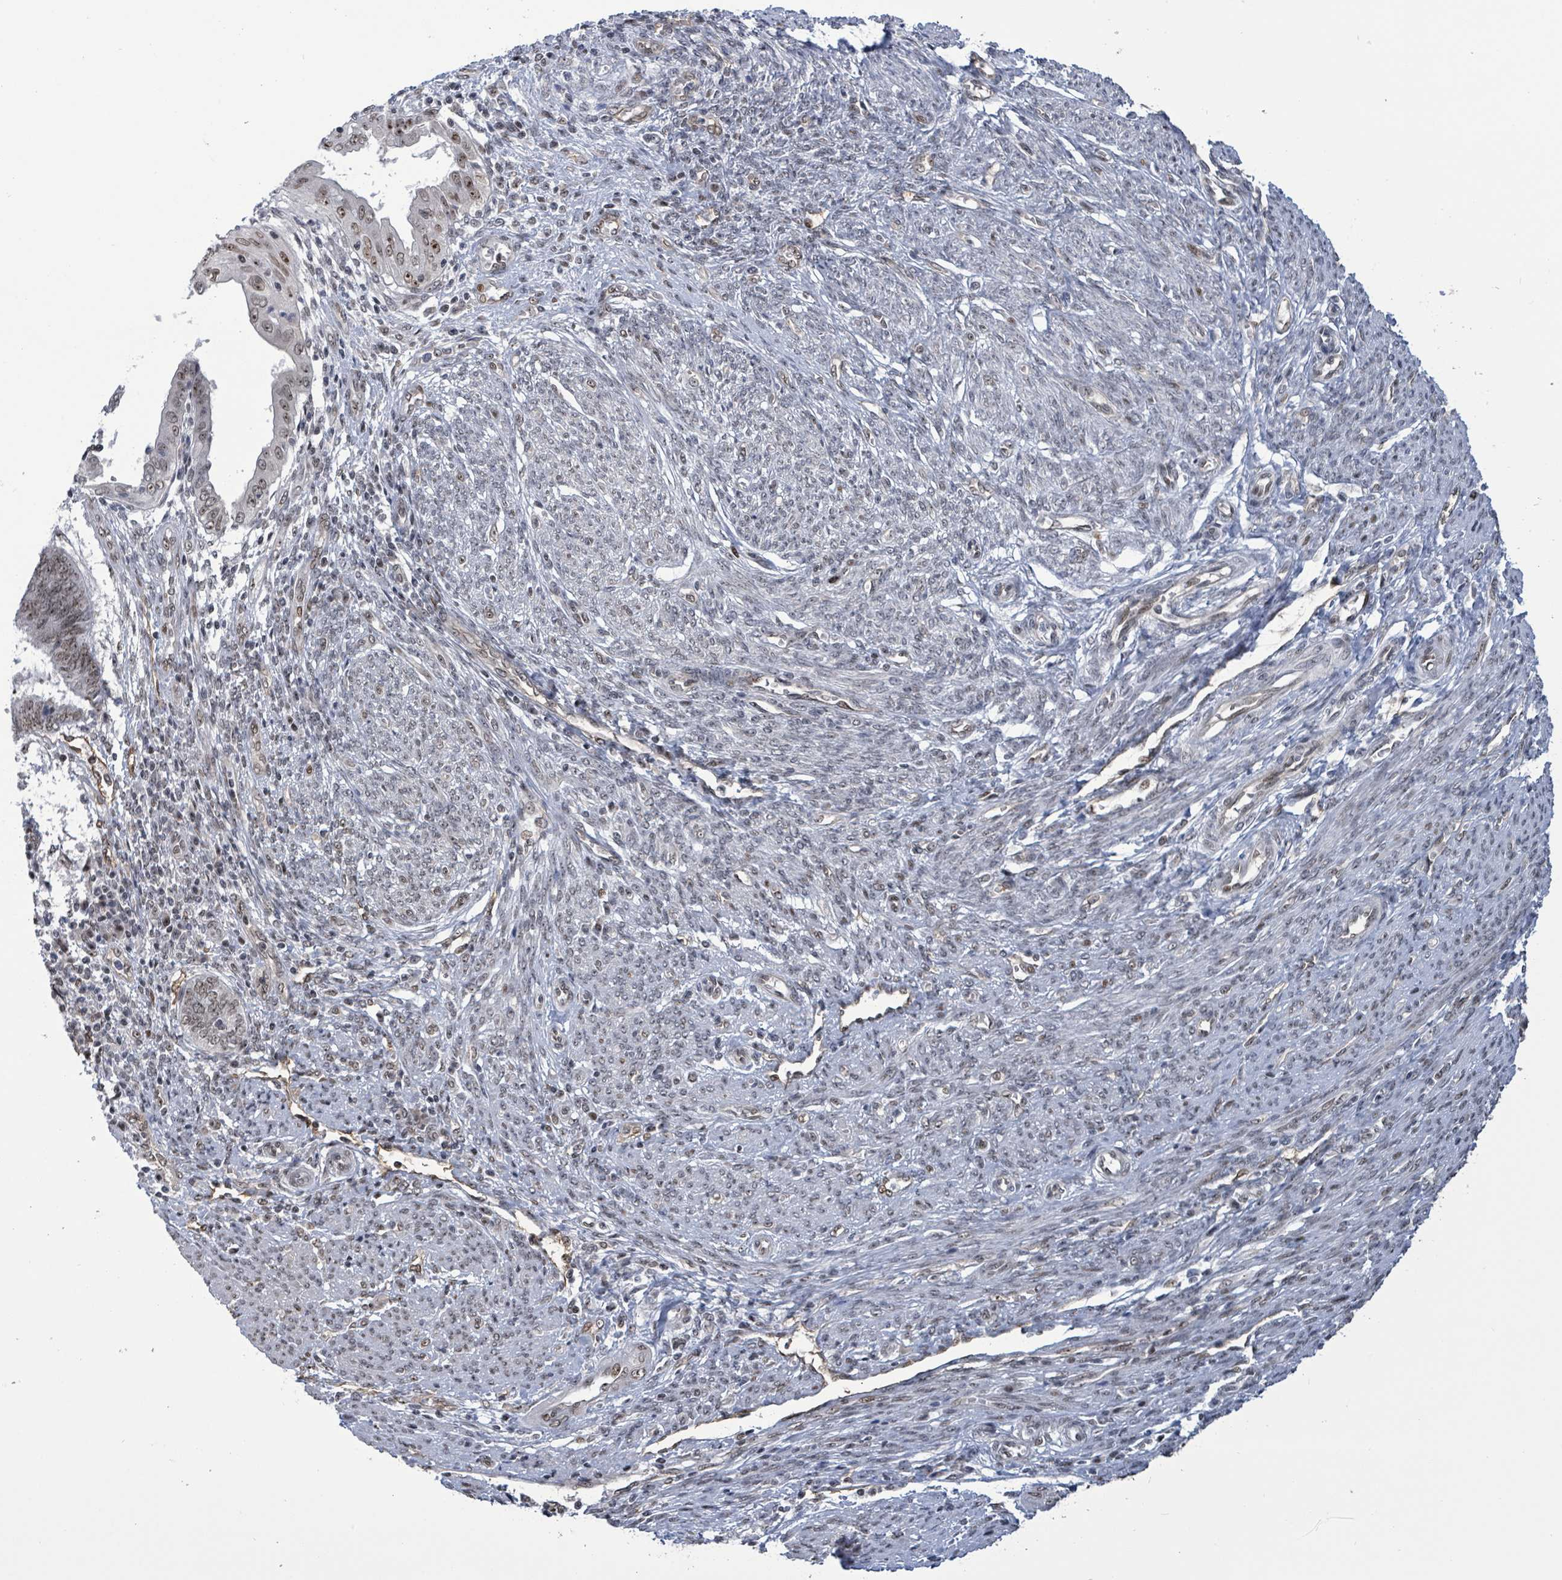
{"staining": {"intensity": "weak", "quantity": ">75%", "location": "nuclear"}, "tissue": "endometrial cancer", "cell_type": "Tumor cells", "image_type": "cancer", "snomed": [{"axis": "morphology", "description": "Adenocarcinoma, NOS"}, {"axis": "topography", "description": "Uterus"}, {"axis": "topography", "description": "Endometrium"}], "caption": "About >75% of tumor cells in endometrial cancer show weak nuclear protein positivity as visualized by brown immunohistochemical staining.", "gene": "RRN3", "patient": {"sex": "female", "age": 70}}